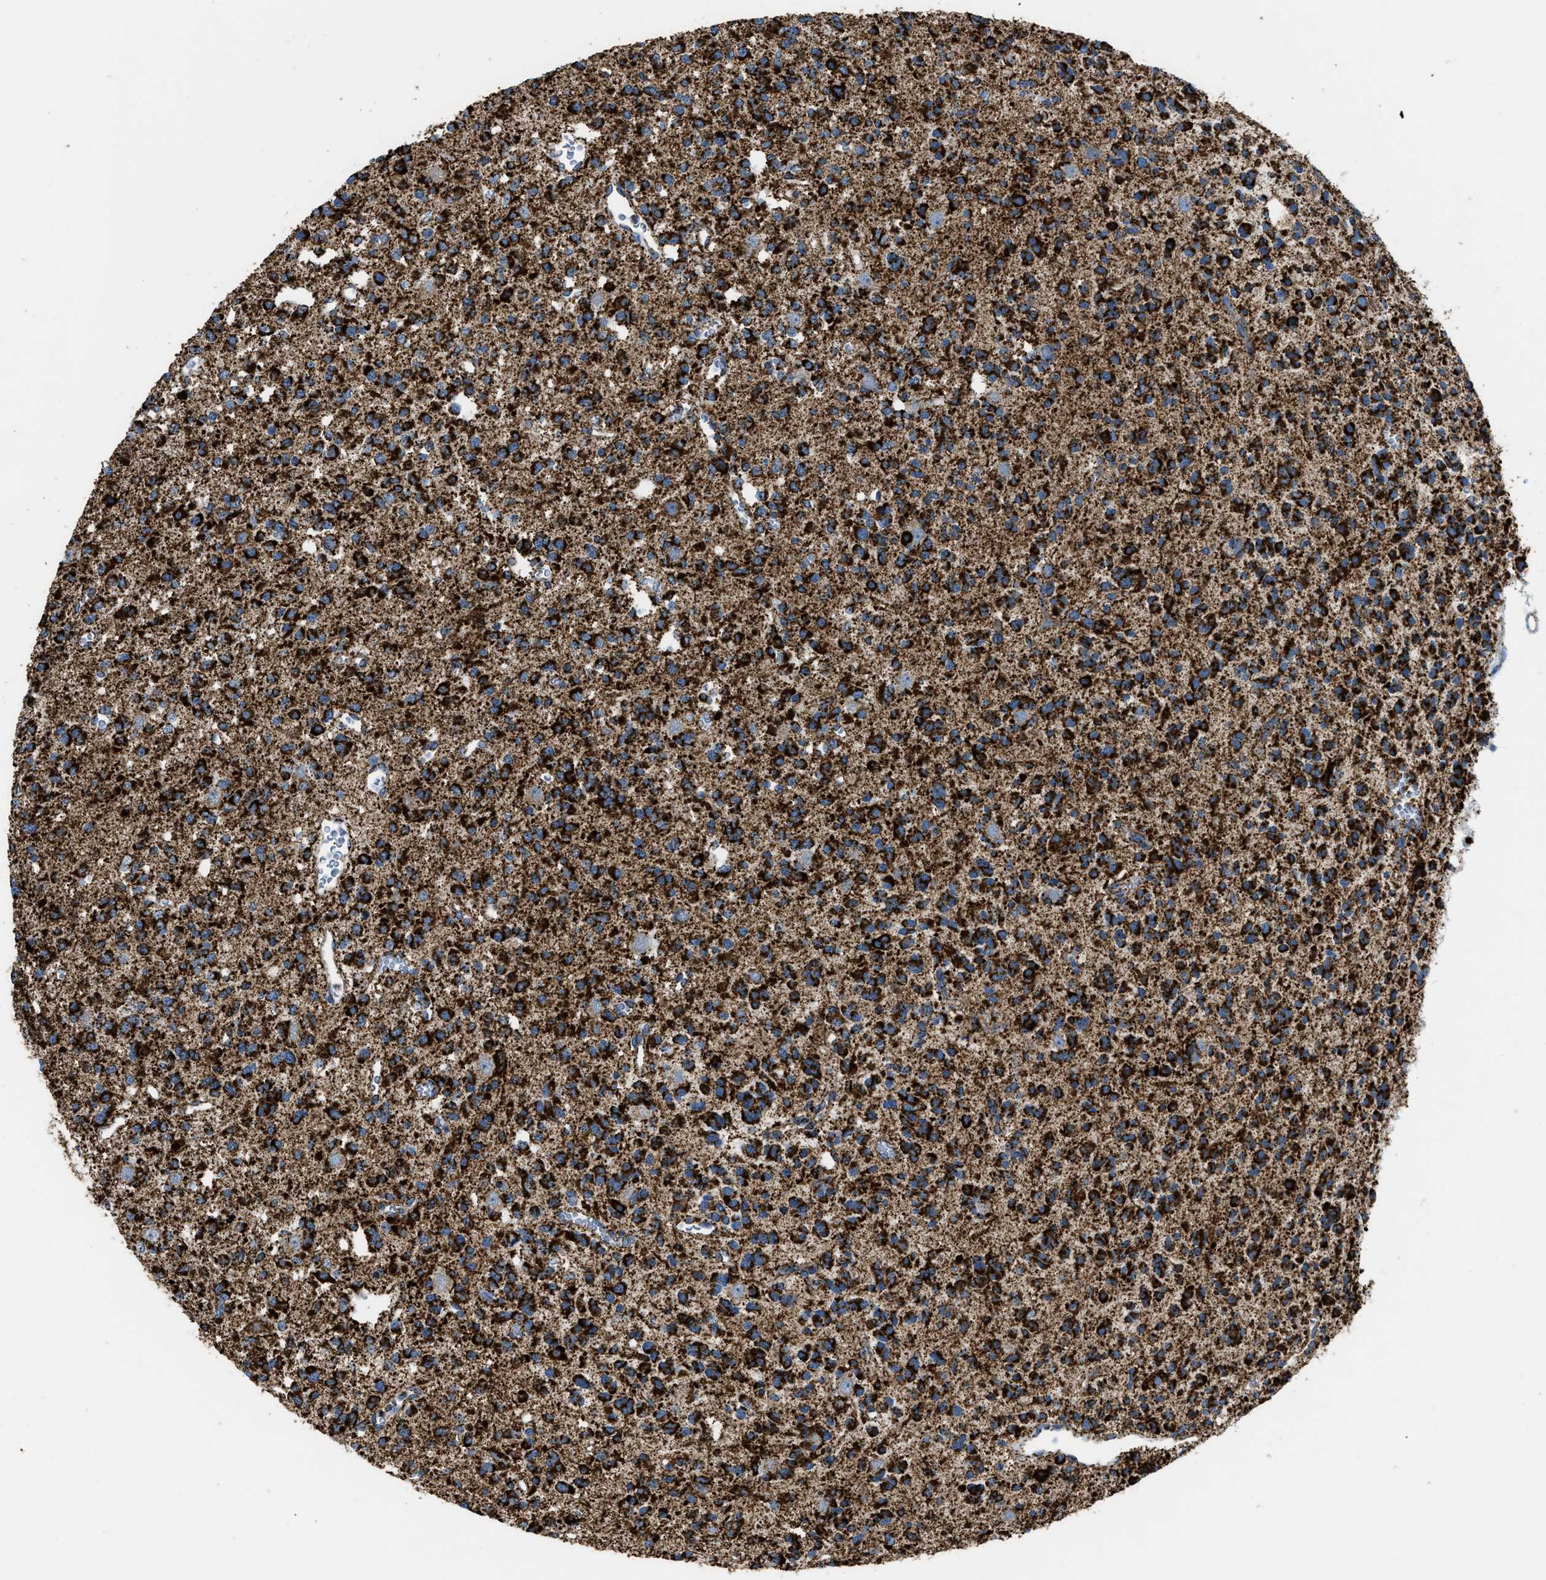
{"staining": {"intensity": "strong", "quantity": ">75%", "location": "cytoplasmic/membranous"}, "tissue": "glioma", "cell_type": "Tumor cells", "image_type": "cancer", "snomed": [{"axis": "morphology", "description": "Glioma, malignant, Low grade"}, {"axis": "topography", "description": "Brain"}], "caption": "DAB (3,3'-diaminobenzidine) immunohistochemical staining of malignant low-grade glioma exhibits strong cytoplasmic/membranous protein expression in about >75% of tumor cells. The protein is shown in brown color, while the nuclei are stained blue.", "gene": "ETFB", "patient": {"sex": "male", "age": 38}}